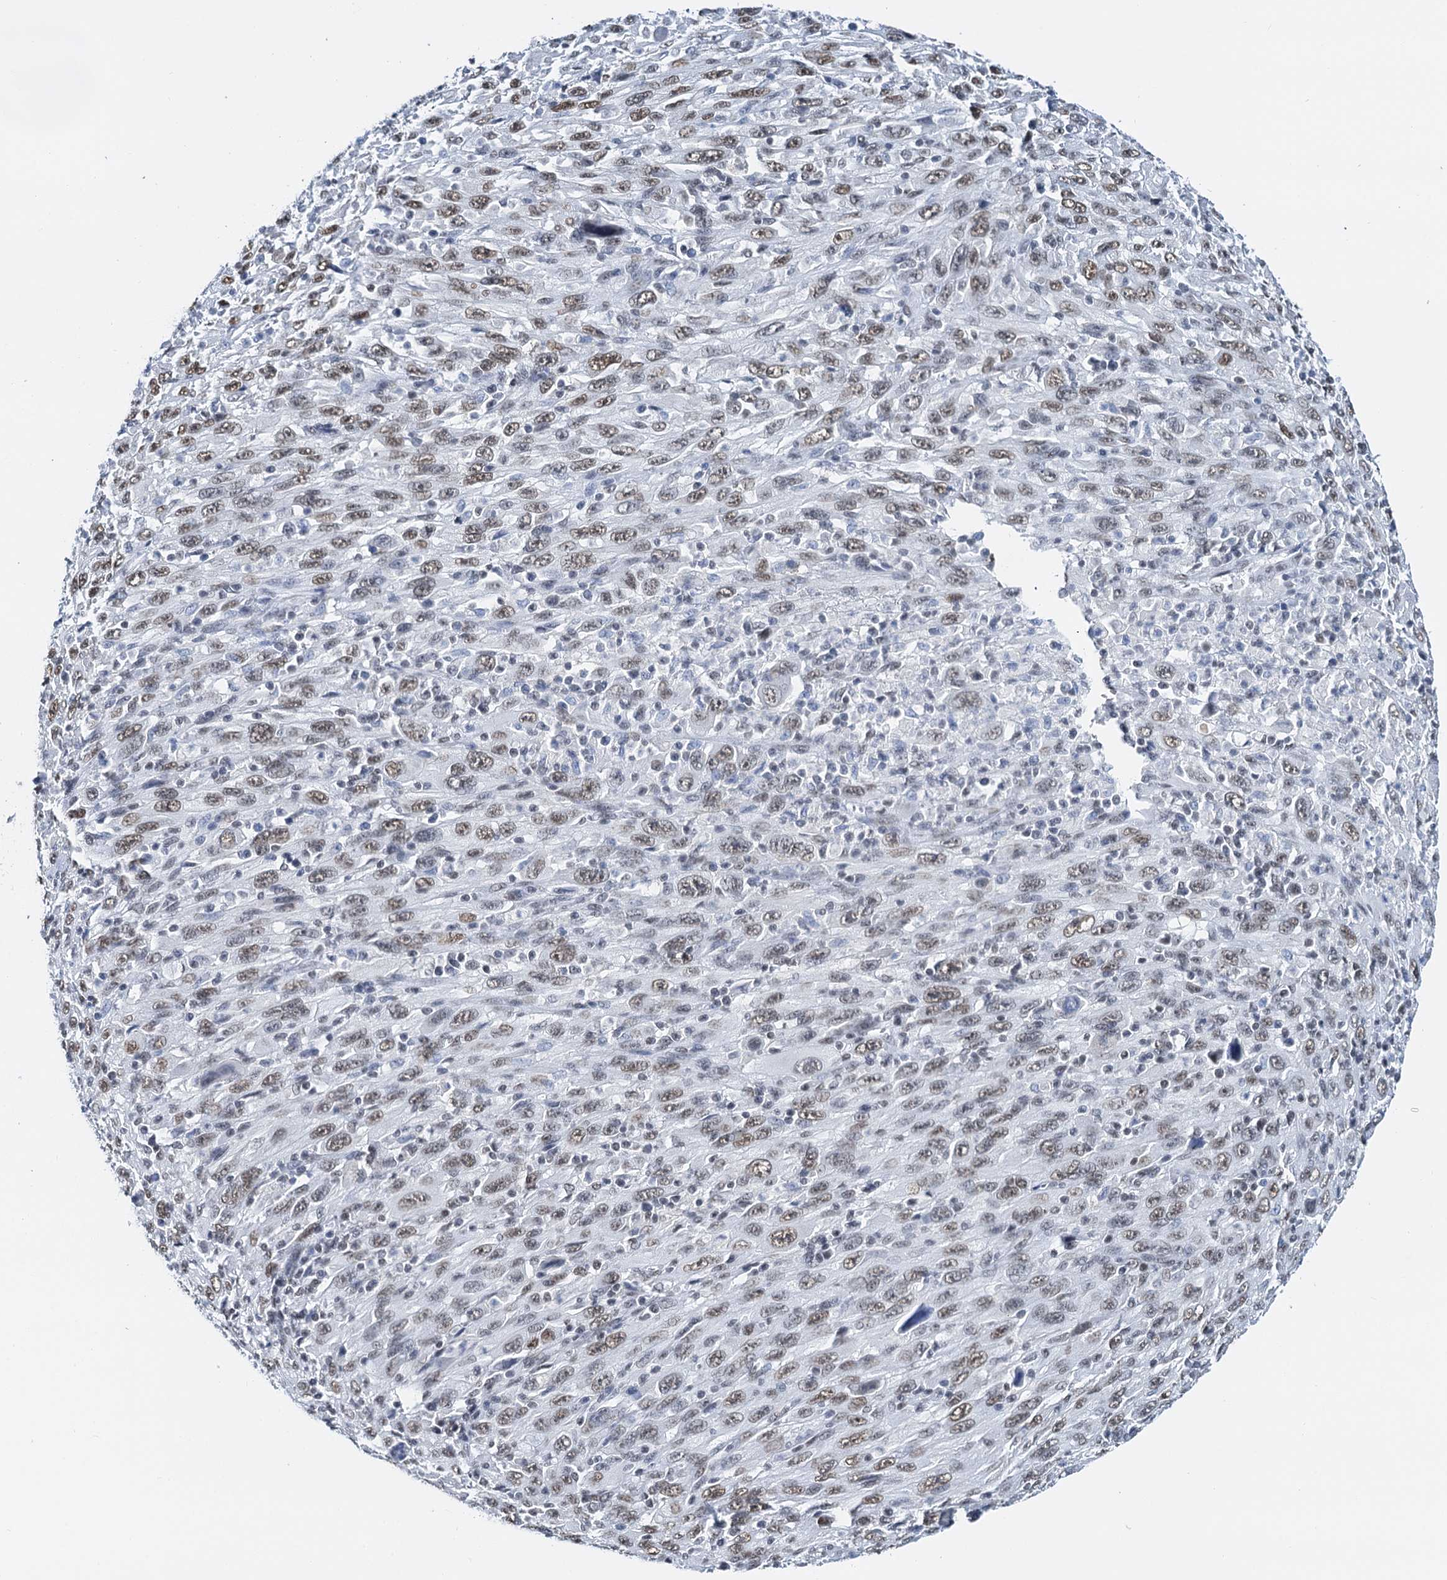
{"staining": {"intensity": "moderate", "quantity": ">75%", "location": "nuclear"}, "tissue": "melanoma", "cell_type": "Tumor cells", "image_type": "cancer", "snomed": [{"axis": "morphology", "description": "Malignant melanoma, Metastatic site"}, {"axis": "topography", "description": "Skin"}], "caption": "IHC staining of malignant melanoma (metastatic site), which displays medium levels of moderate nuclear staining in approximately >75% of tumor cells indicating moderate nuclear protein positivity. The staining was performed using DAB (3,3'-diaminobenzidine) (brown) for protein detection and nuclei were counterstained in hematoxylin (blue).", "gene": "SLTM", "patient": {"sex": "female", "age": 56}}